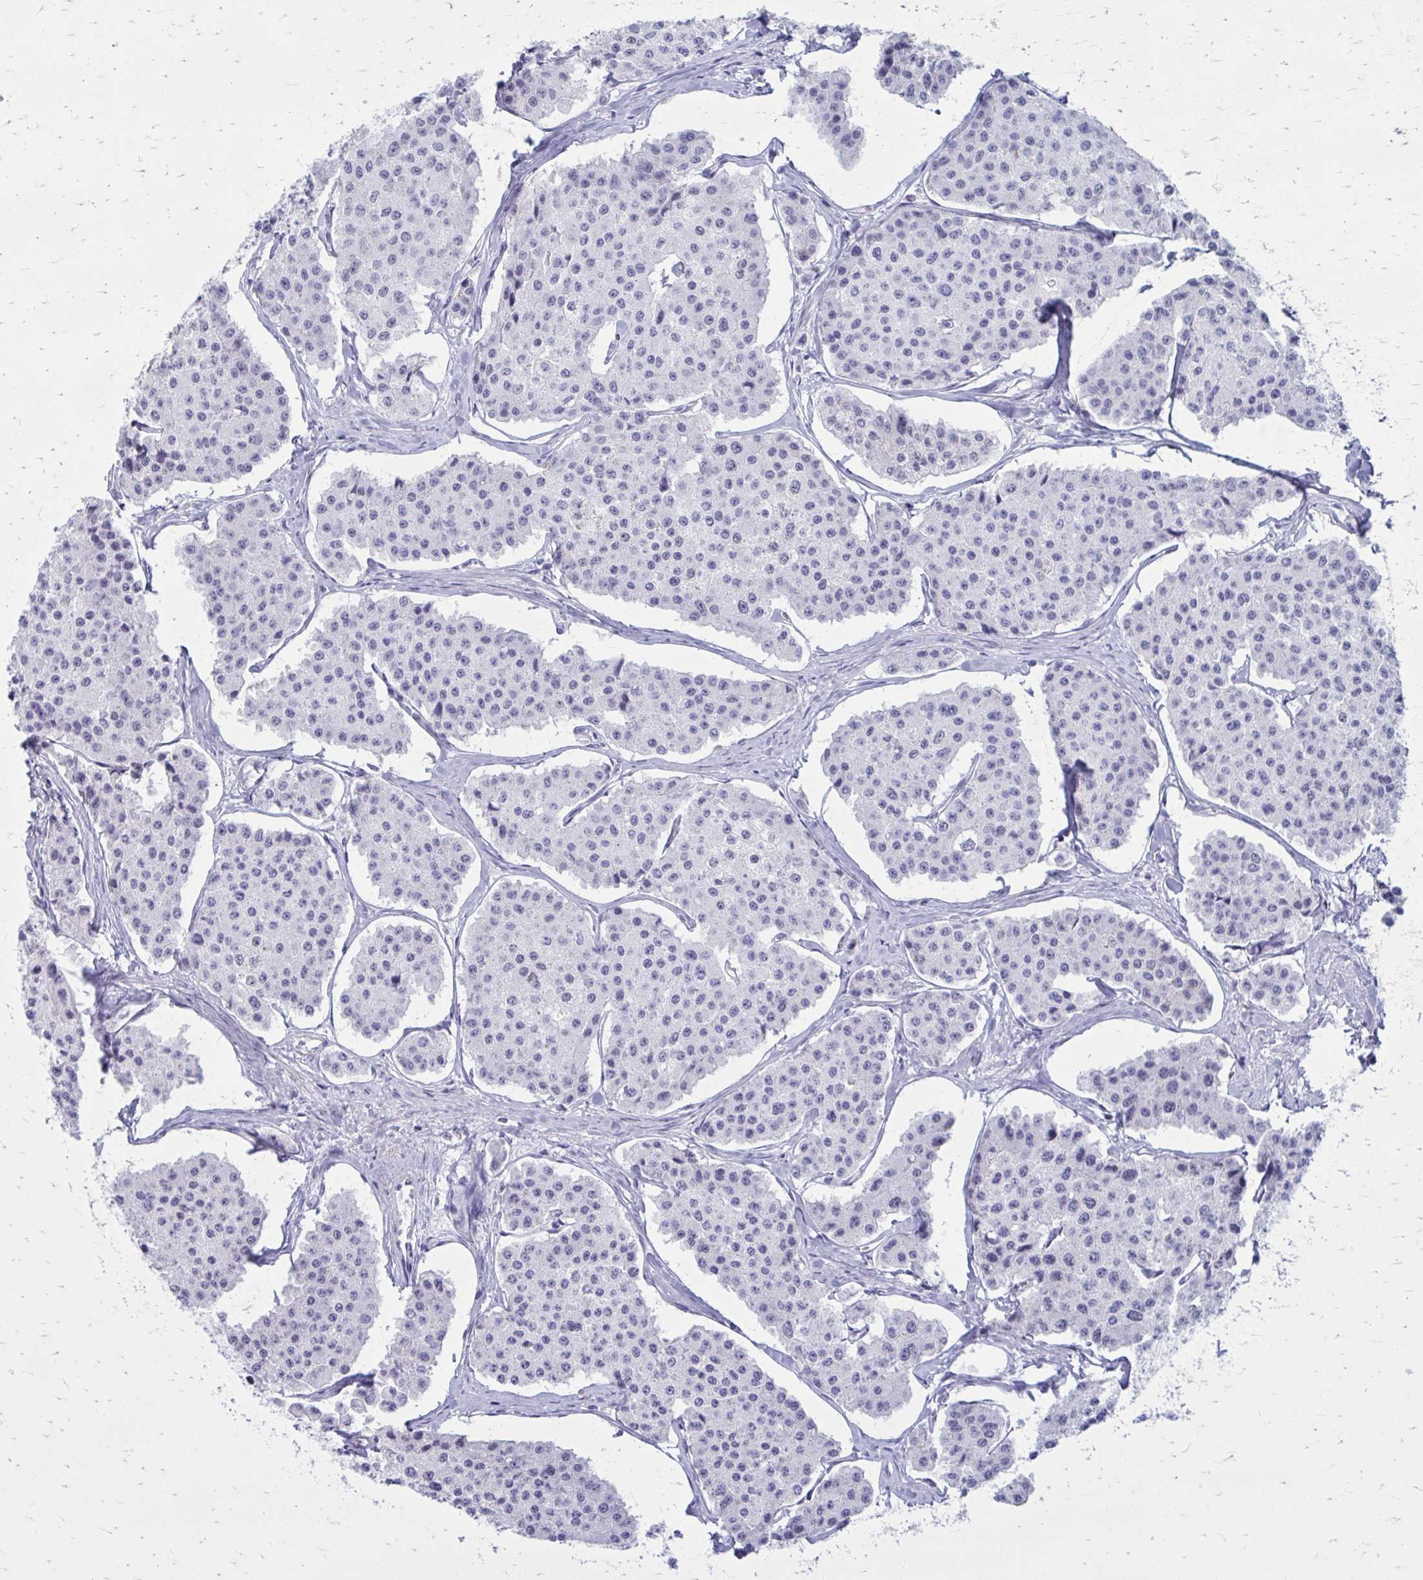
{"staining": {"intensity": "negative", "quantity": "none", "location": "none"}, "tissue": "carcinoid", "cell_type": "Tumor cells", "image_type": "cancer", "snomed": [{"axis": "morphology", "description": "Carcinoid, malignant, NOS"}, {"axis": "topography", "description": "Small intestine"}], "caption": "An immunohistochemistry (IHC) image of malignant carcinoid is shown. There is no staining in tumor cells of malignant carcinoid.", "gene": "PROSER1", "patient": {"sex": "female", "age": 65}}